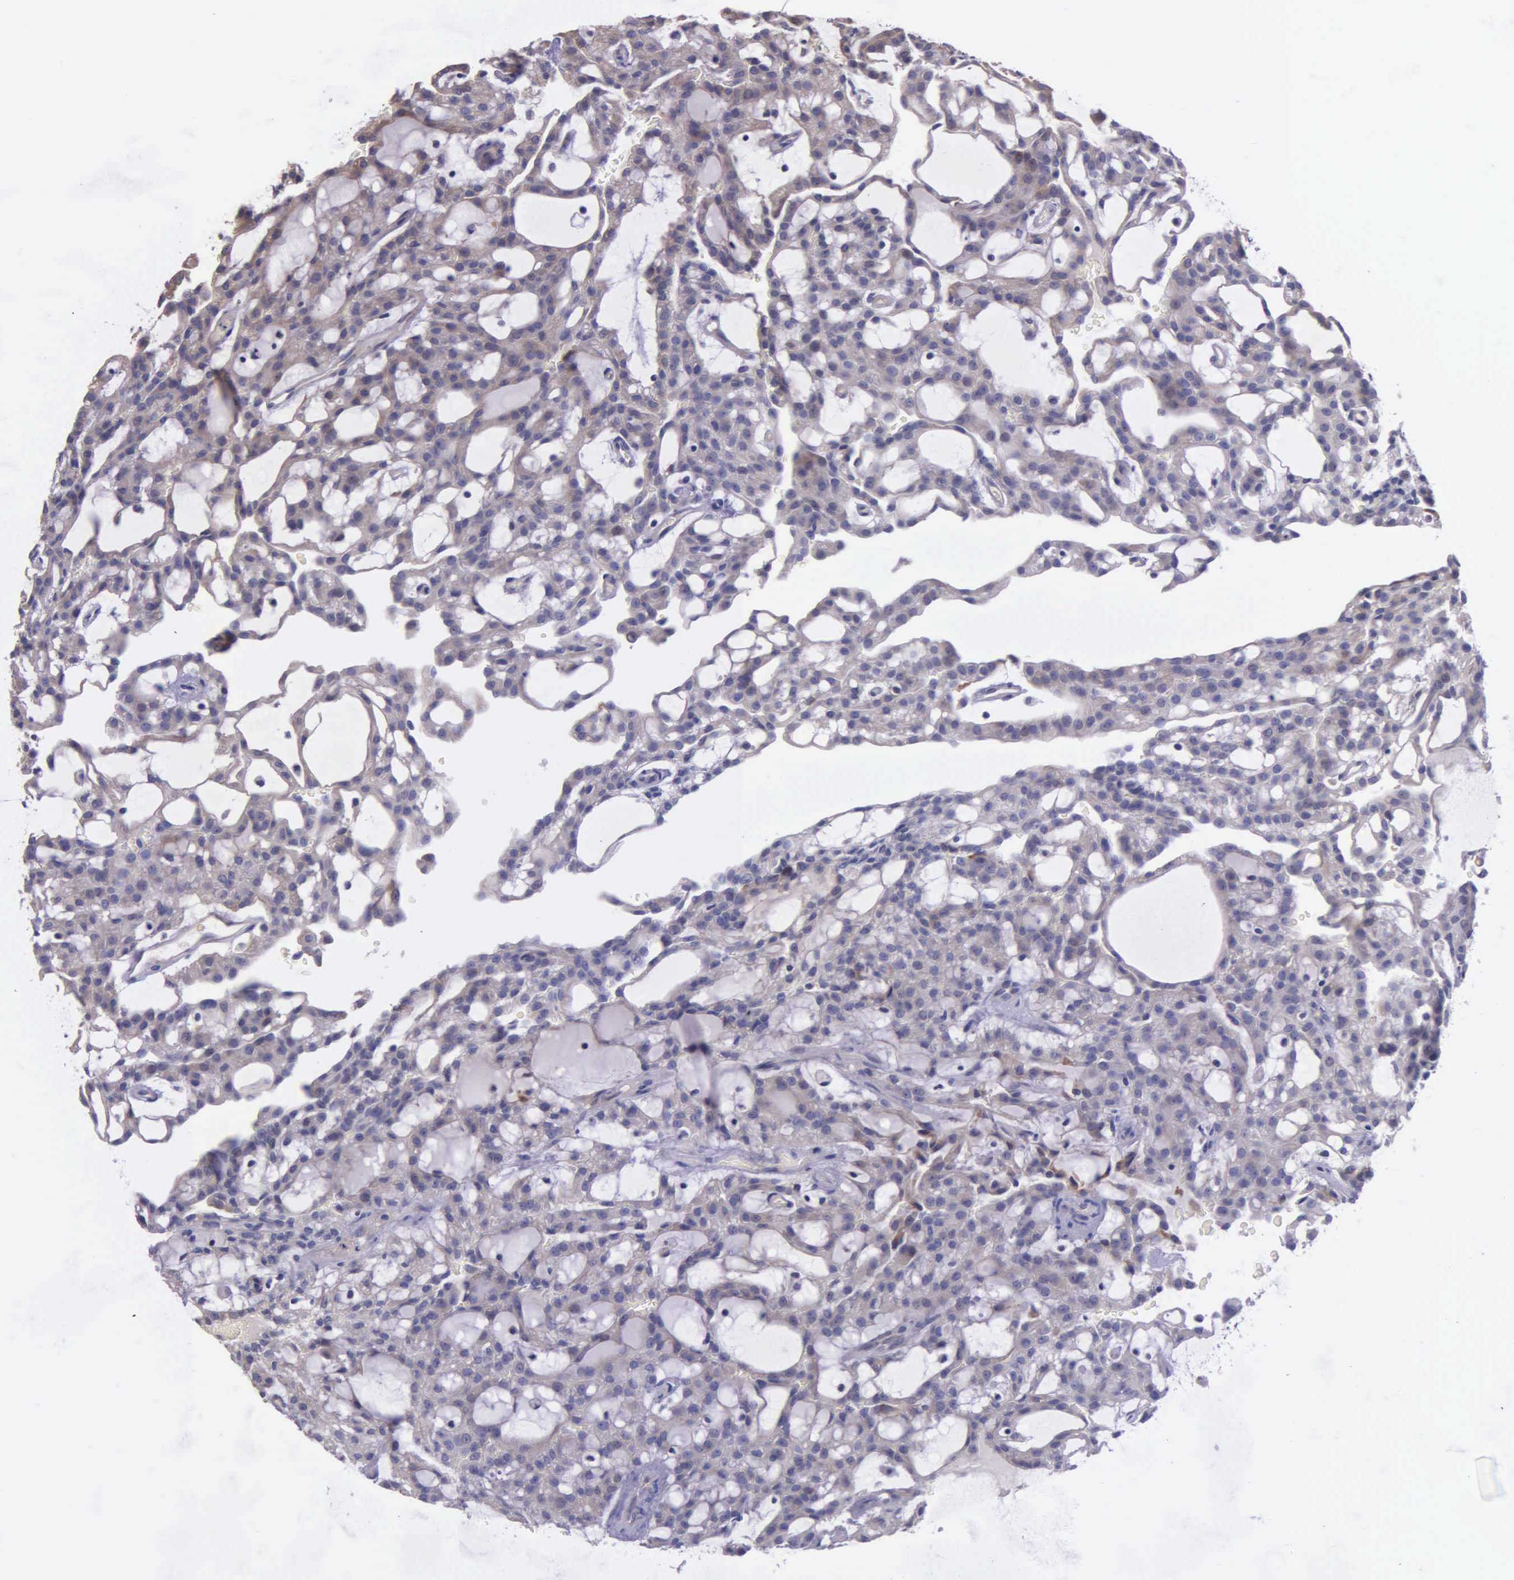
{"staining": {"intensity": "negative", "quantity": "none", "location": "none"}, "tissue": "renal cancer", "cell_type": "Tumor cells", "image_type": "cancer", "snomed": [{"axis": "morphology", "description": "Adenocarcinoma, NOS"}, {"axis": "topography", "description": "Kidney"}], "caption": "Tumor cells are negative for brown protein staining in renal adenocarcinoma.", "gene": "ZC3H12B", "patient": {"sex": "male", "age": 63}}